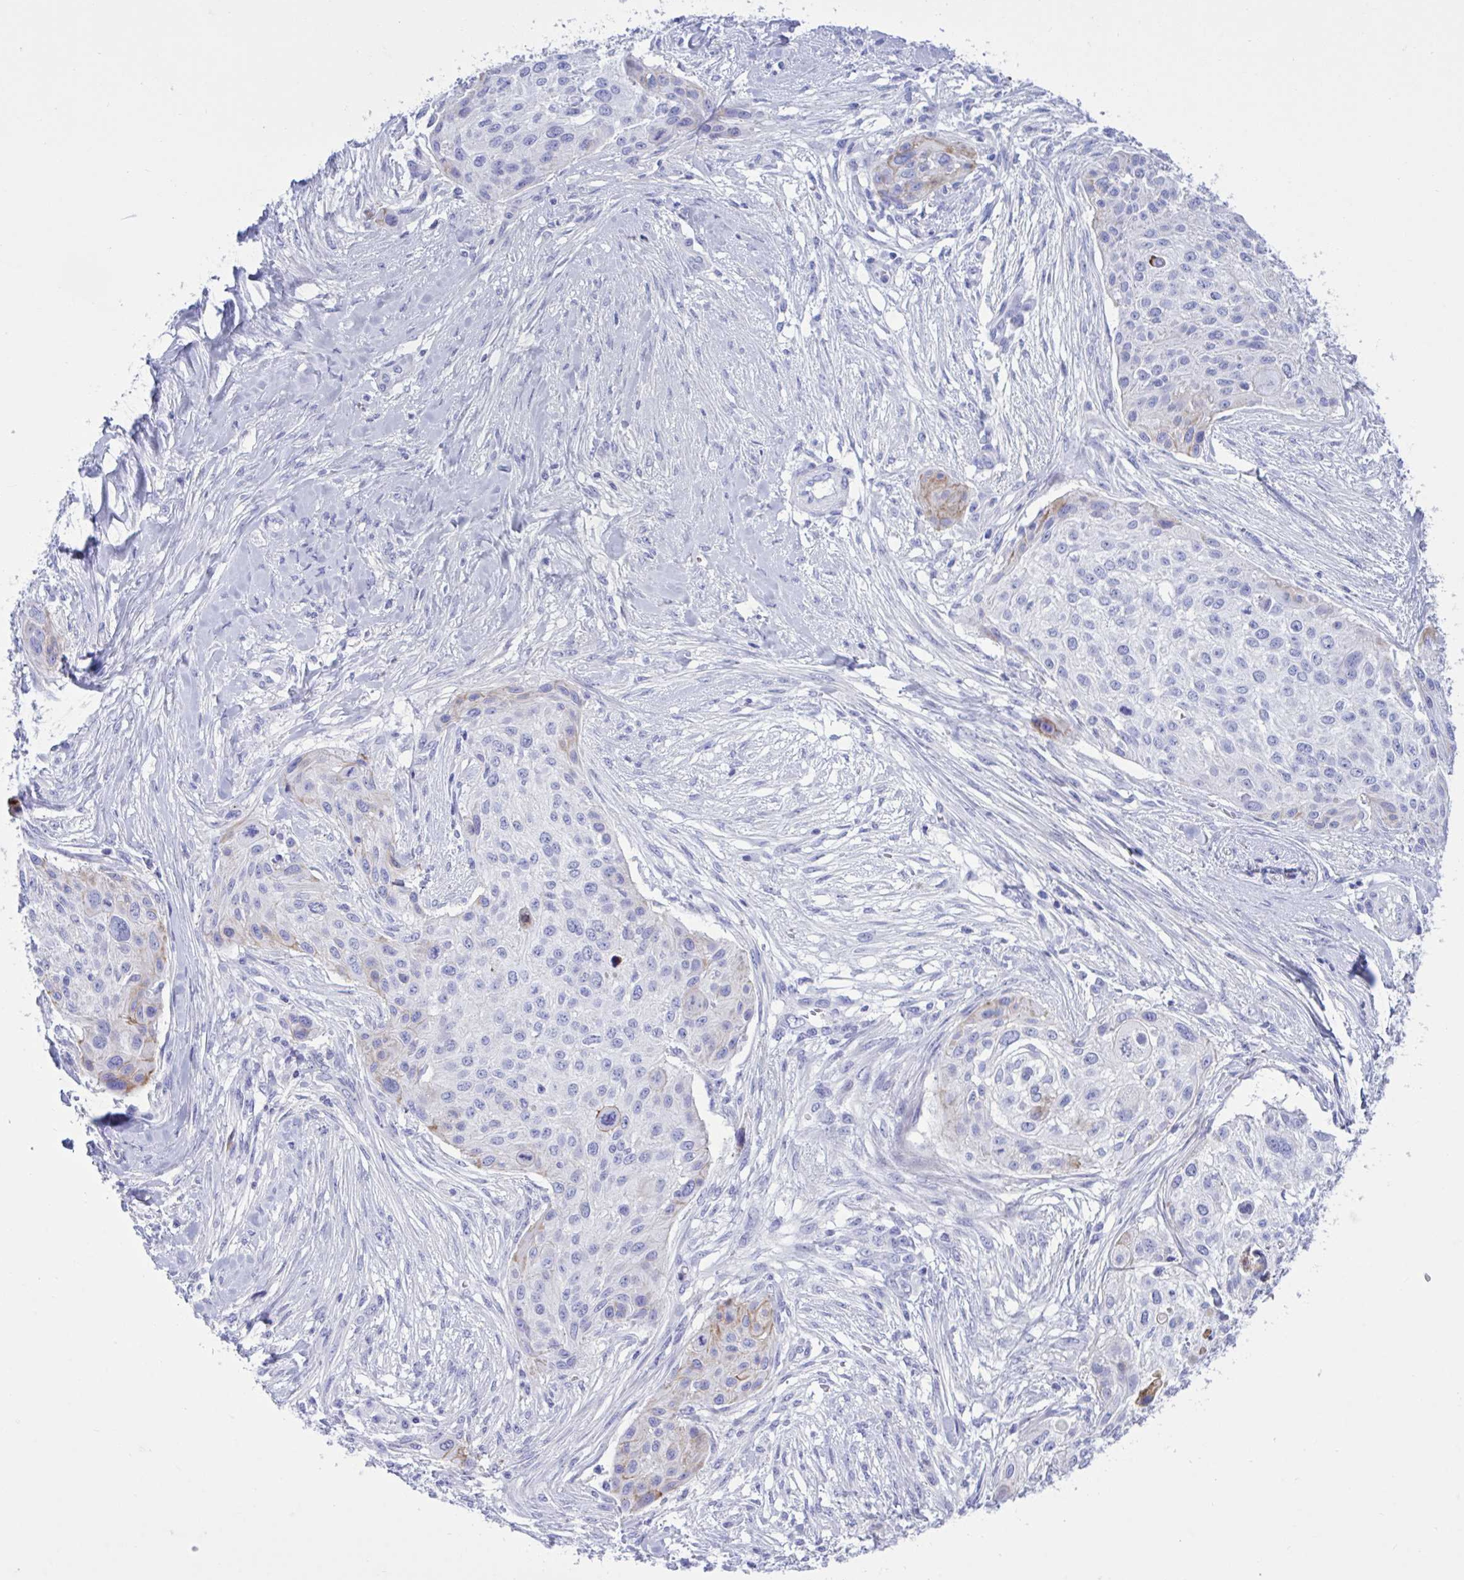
{"staining": {"intensity": "negative", "quantity": "none", "location": "none"}, "tissue": "skin cancer", "cell_type": "Tumor cells", "image_type": "cancer", "snomed": [{"axis": "morphology", "description": "Squamous cell carcinoma, NOS"}, {"axis": "topography", "description": "Skin"}], "caption": "IHC photomicrograph of human squamous cell carcinoma (skin) stained for a protein (brown), which demonstrates no expression in tumor cells.", "gene": "BEX5", "patient": {"sex": "female", "age": 87}}